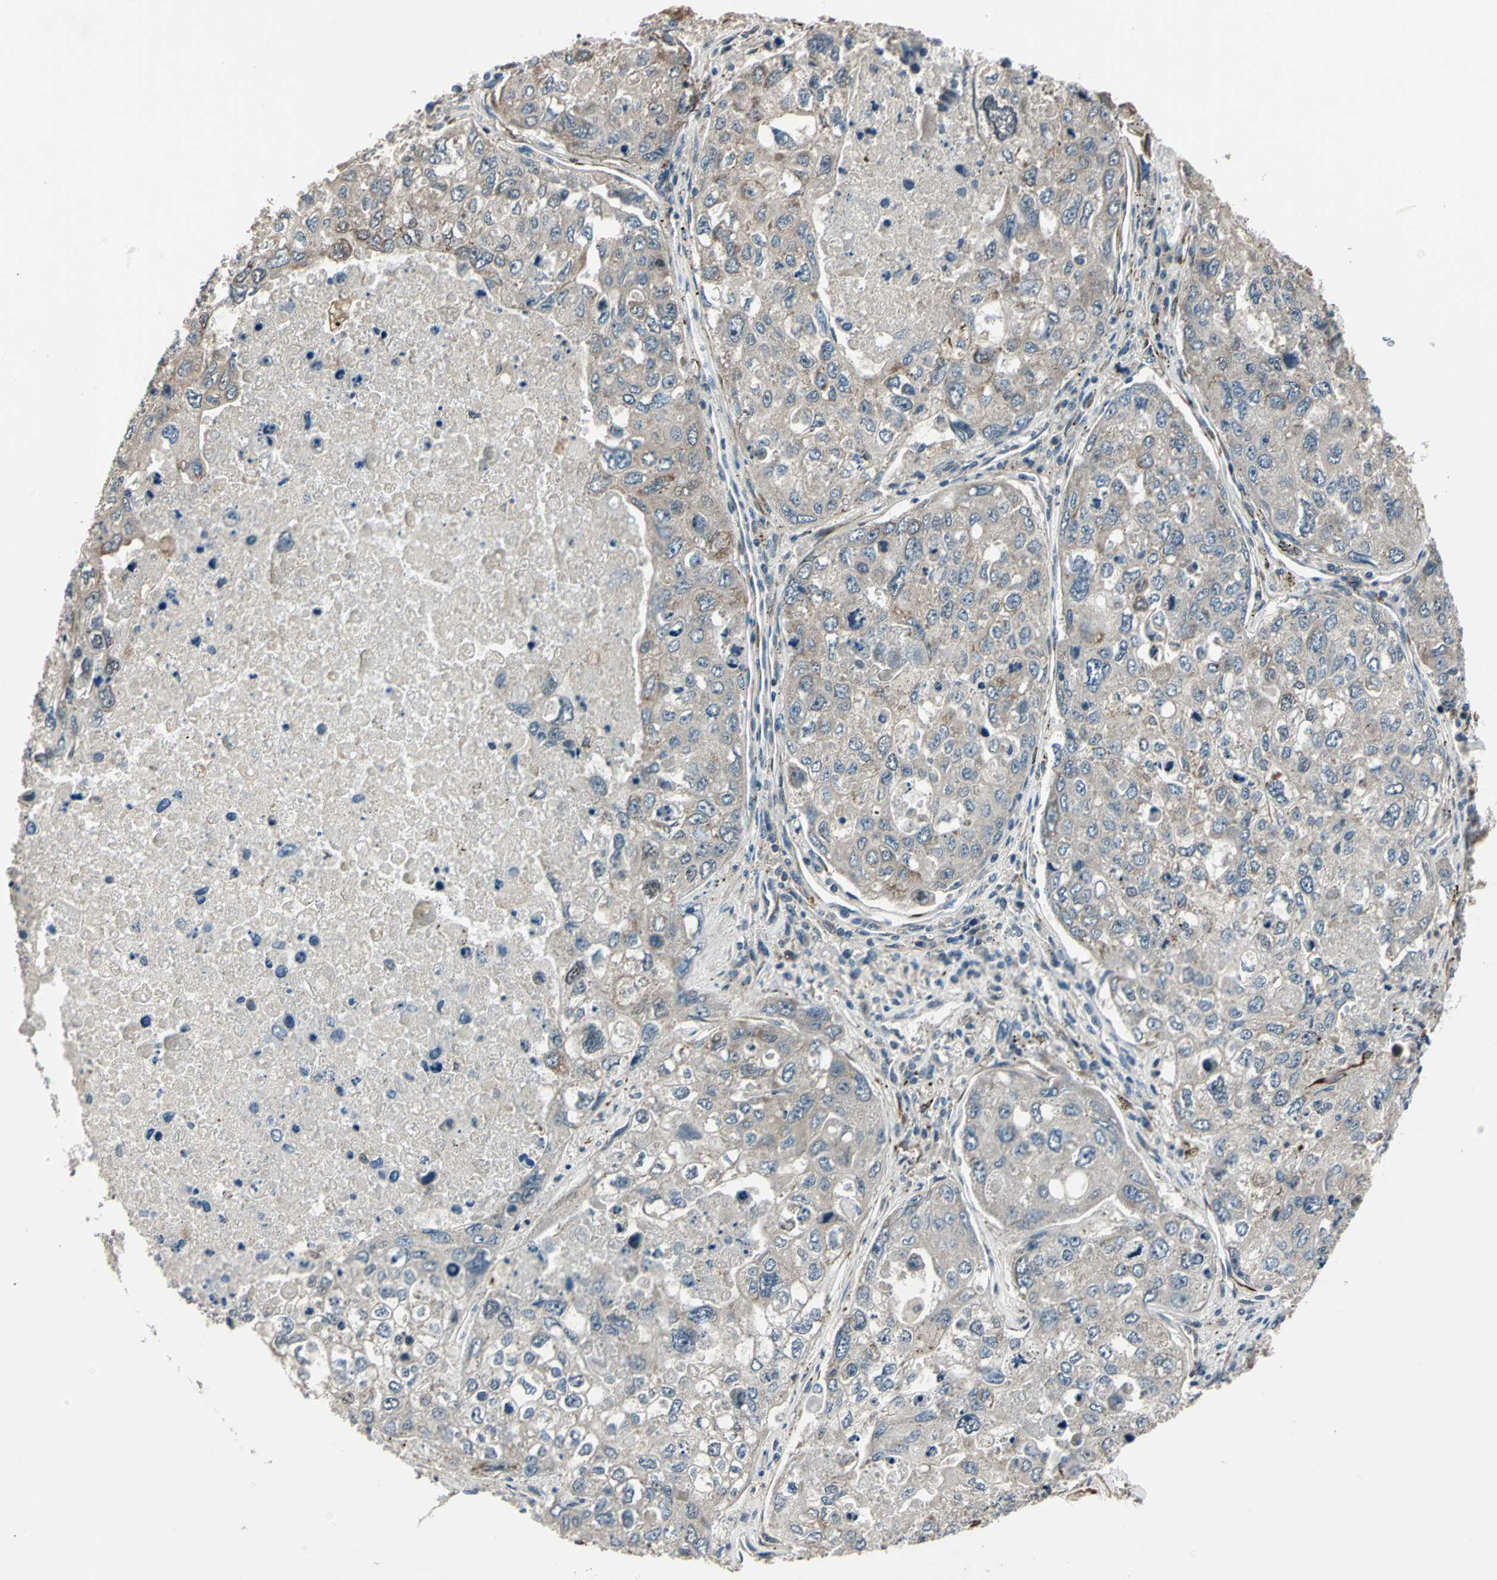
{"staining": {"intensity": "weak", "quantity": "<25%", "location": "cytoplasmic/membranous"}, "tissue": "urothelial cancer", "cell_type": "Tumor cells", "image_type": "cancer", "snomed": [{"axis": "morphology", "description": "Urothelial carcinoma, High grade"}, {"axis": "topography", "description": "Lymph node"}, {"axis": "topography", "description": "Urinary bladder"}], "caption": "IHC micrograph of neoplastic tissue: human urothelial carcinoma (high-grade) stained with DAB (3,3'-diaminobenzidine) shows no significant protein staining in tumor cells. Brightfield microscopy of IHC stained with DAB (brown) and hematoxylin (blue), captured at high magnification.", "gene": "EXD2", "patient": {"sex": "male", "age": 51}}